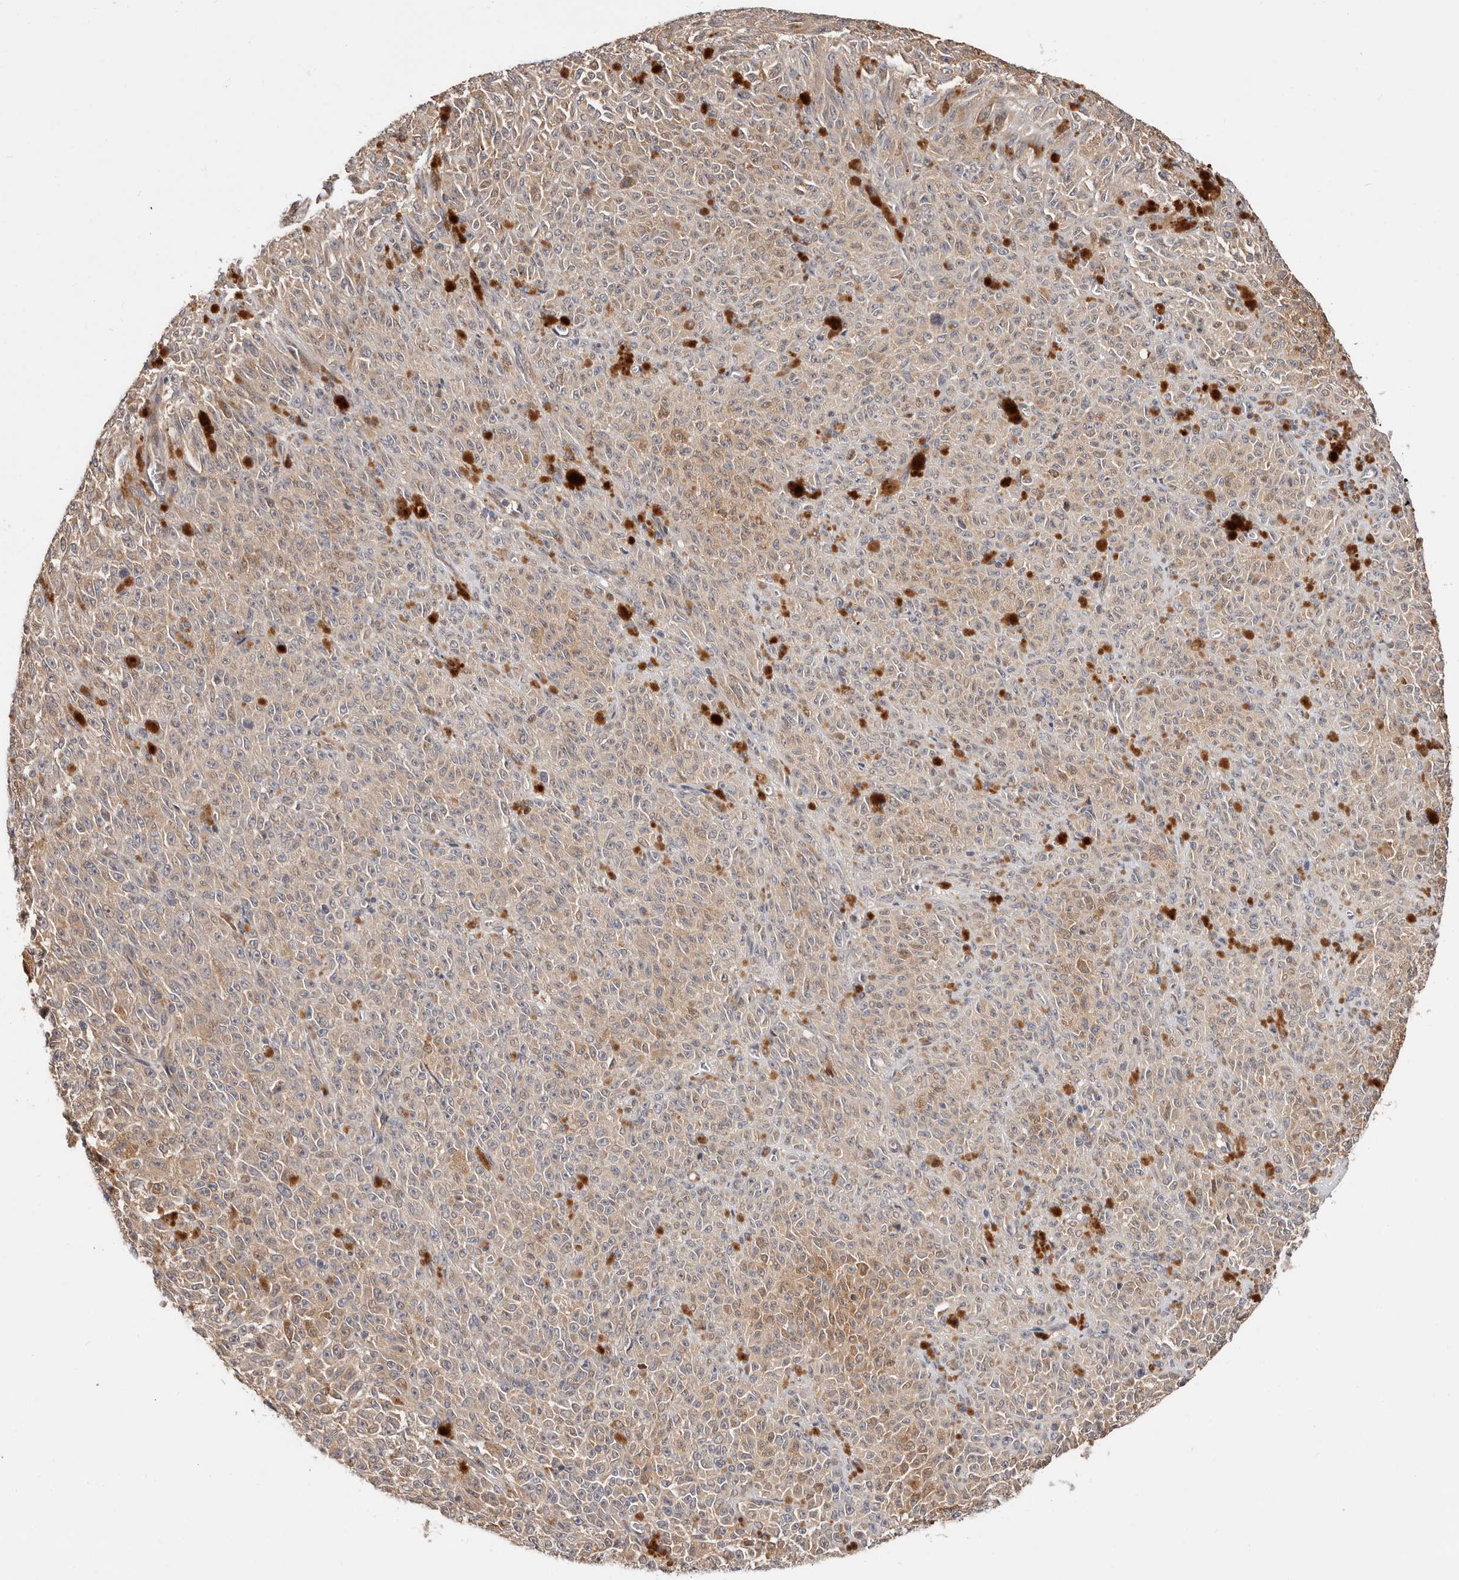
{"staining": {"intensity": "moderate", "quantity": "25%-75%", "location": "cytoplasmic/membranous"}, "tissue": "melanoma", "cell_type": "Tumor cells", "image_type": "cancer", "snomed": [{"axis": "morphology", "description": "Malignant melanoma, NOS"}, {"axis": "topography", "description": "Skin"}], "caption": "Malignant melanoma stained for a protein (brown) demonstrates moderate cytoplasmic/membranous positive staining in approximately 25%-75% of tumor cells.", "gene": "USP33", "patient": {"sex": "female", "age": 82}}